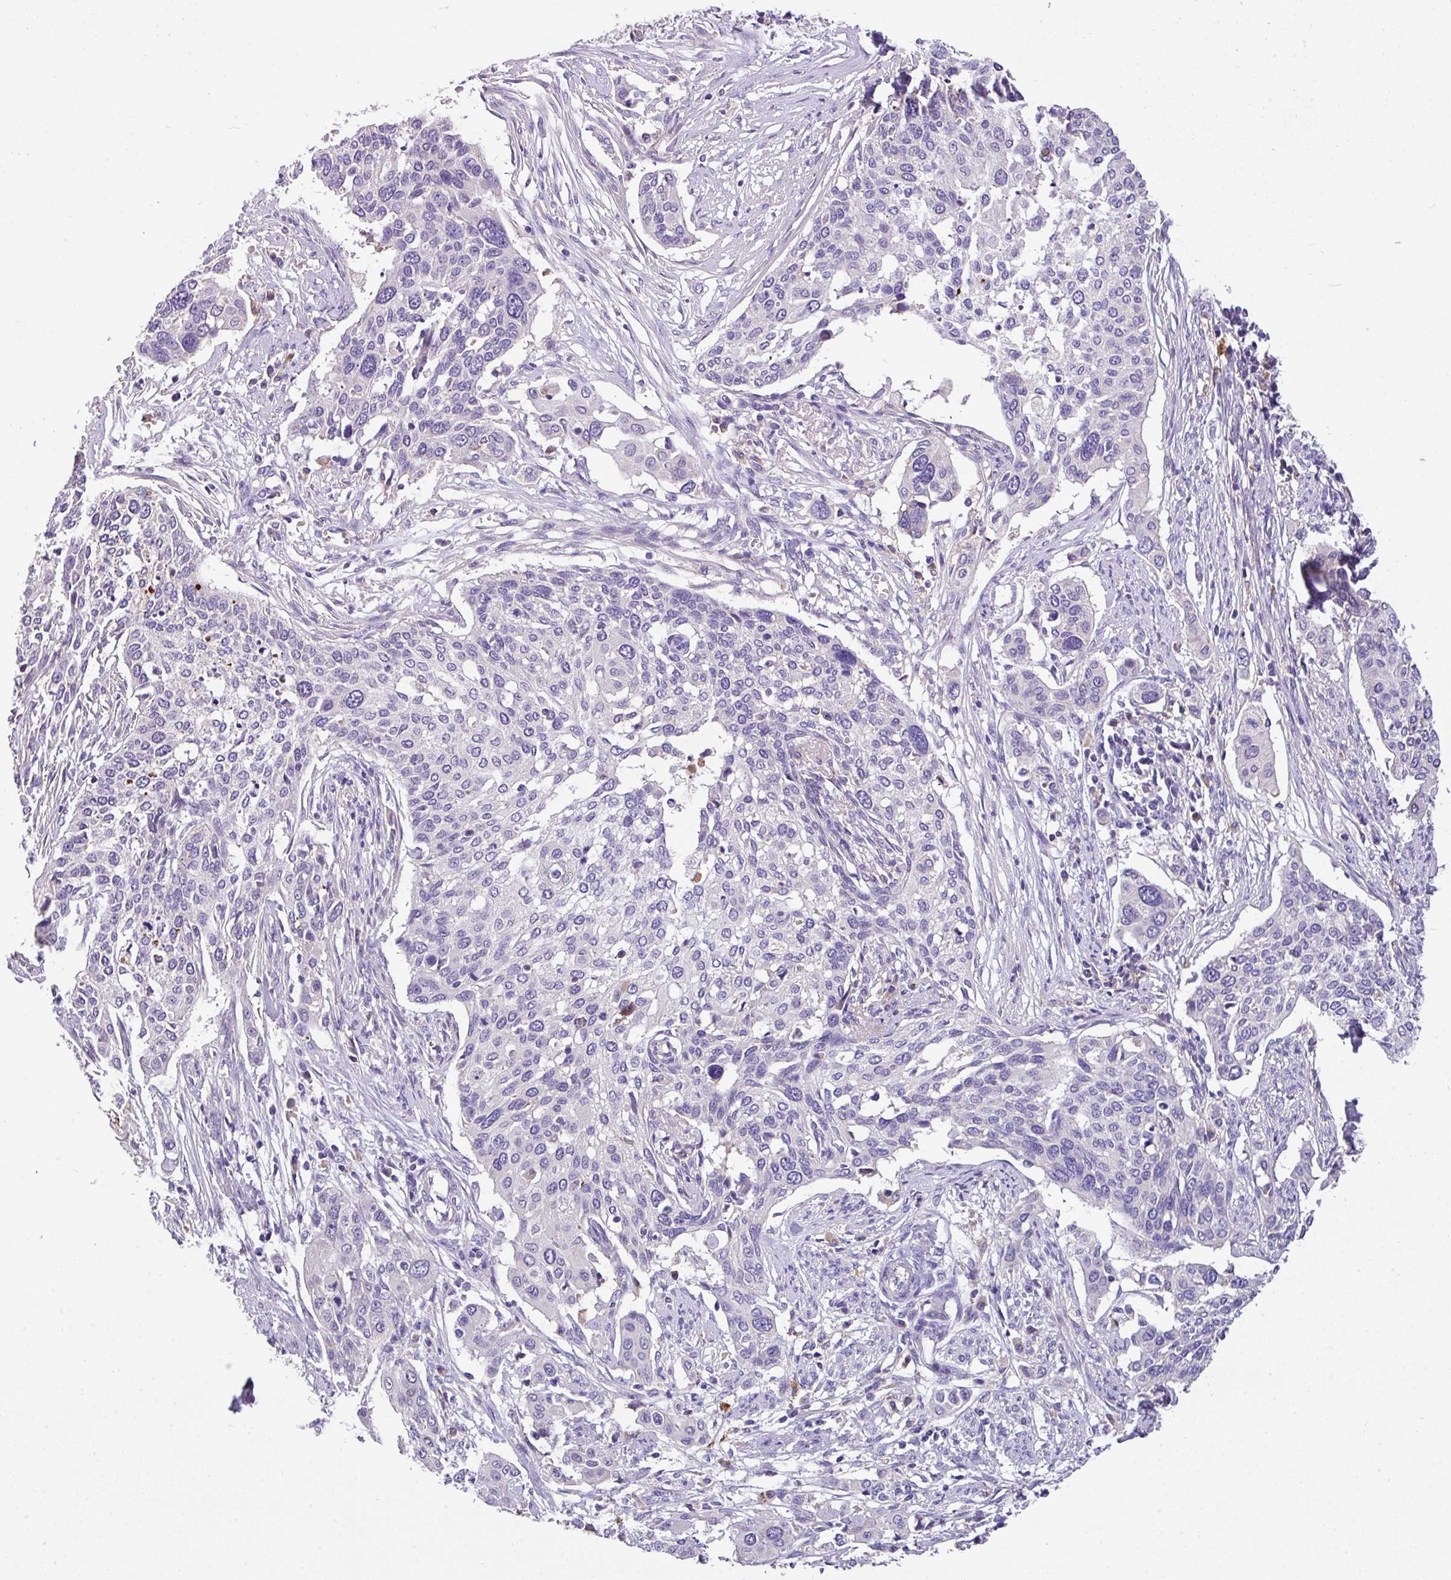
{"staining": {"intensity": "negative", "quantity": "none", "location": "none"}, "tissue": "cervical cancer", "cell_type": "Tumor cells", "image_type": "cancer", "snomed": [{"axis": "morphology", "description": "Squamous cell carcinoma, NOS"}, {"axis": "topography", "description": "Cervix"}], "caption": "This is an IHC histopathology image of human squamous cell carcinoma (cervical). There is no positivity in tumor cells.", "gene": "ANXA2R", "patient": {"sex": "female", "age": 44}}